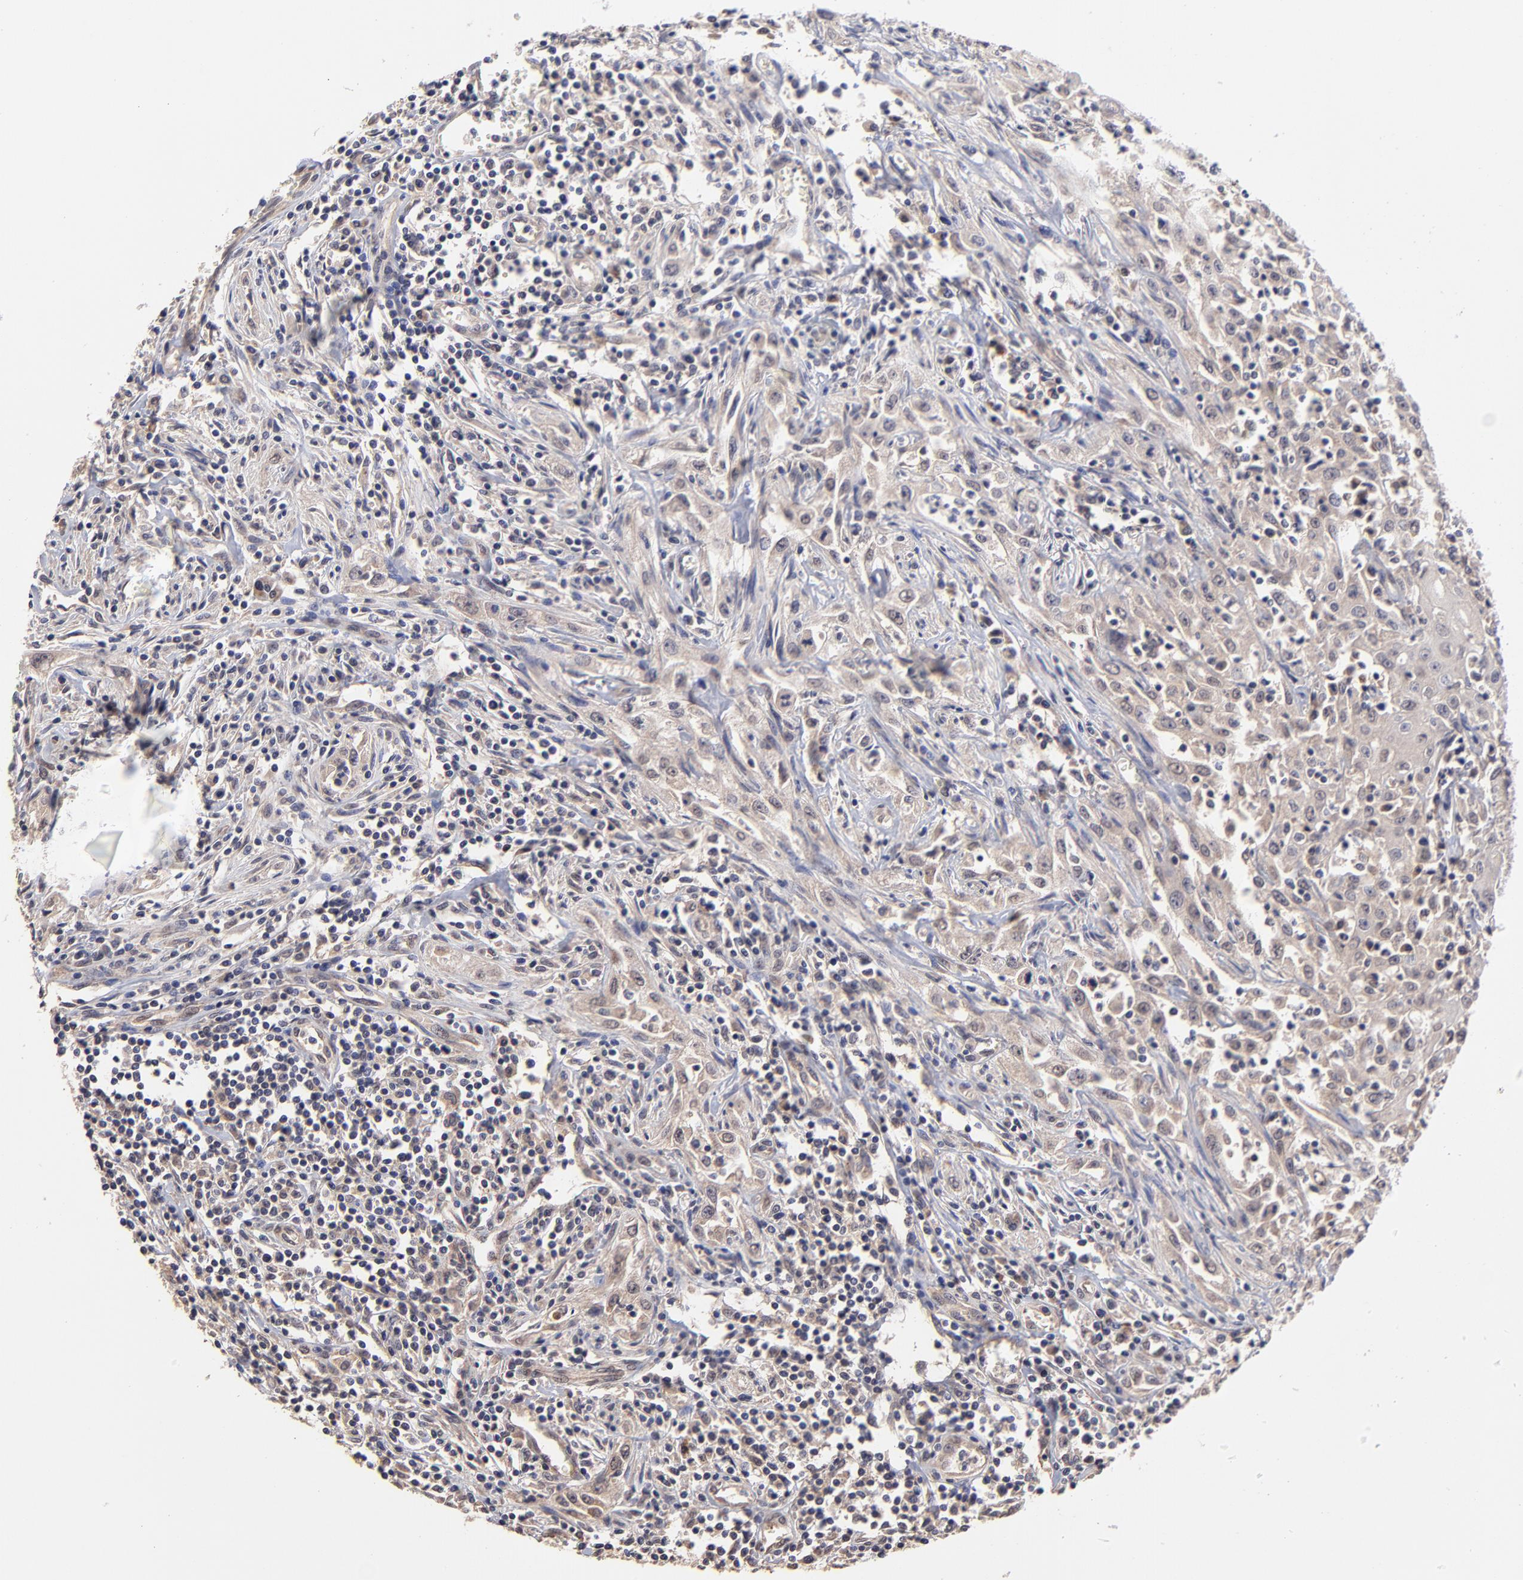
{"staining": {"intensity": "weak", "quantity": "25%-75%", "location": "cytoplasmic/membranous"}, "tissue": "head and neck cancer", "cell_type": "Tumor cells", "image_type": "cancer", "snomed": [{"axis": "morphology", "description": "Squamous cell carcinoma, NOS"}, {"axis": "topography", "description": "Oral tissue"}, {"axis": "topography", "description": "Head-Neck"}], "caption": "There is low levels of weak cytoplasmic/membranous staining in tumor cells of squamous cell carcinoma (head and neck), as demonstrated by immunohistochemical staining (brown color).", "gene": "UBE2H", "patient": {"sex": "female", "age": 76}}